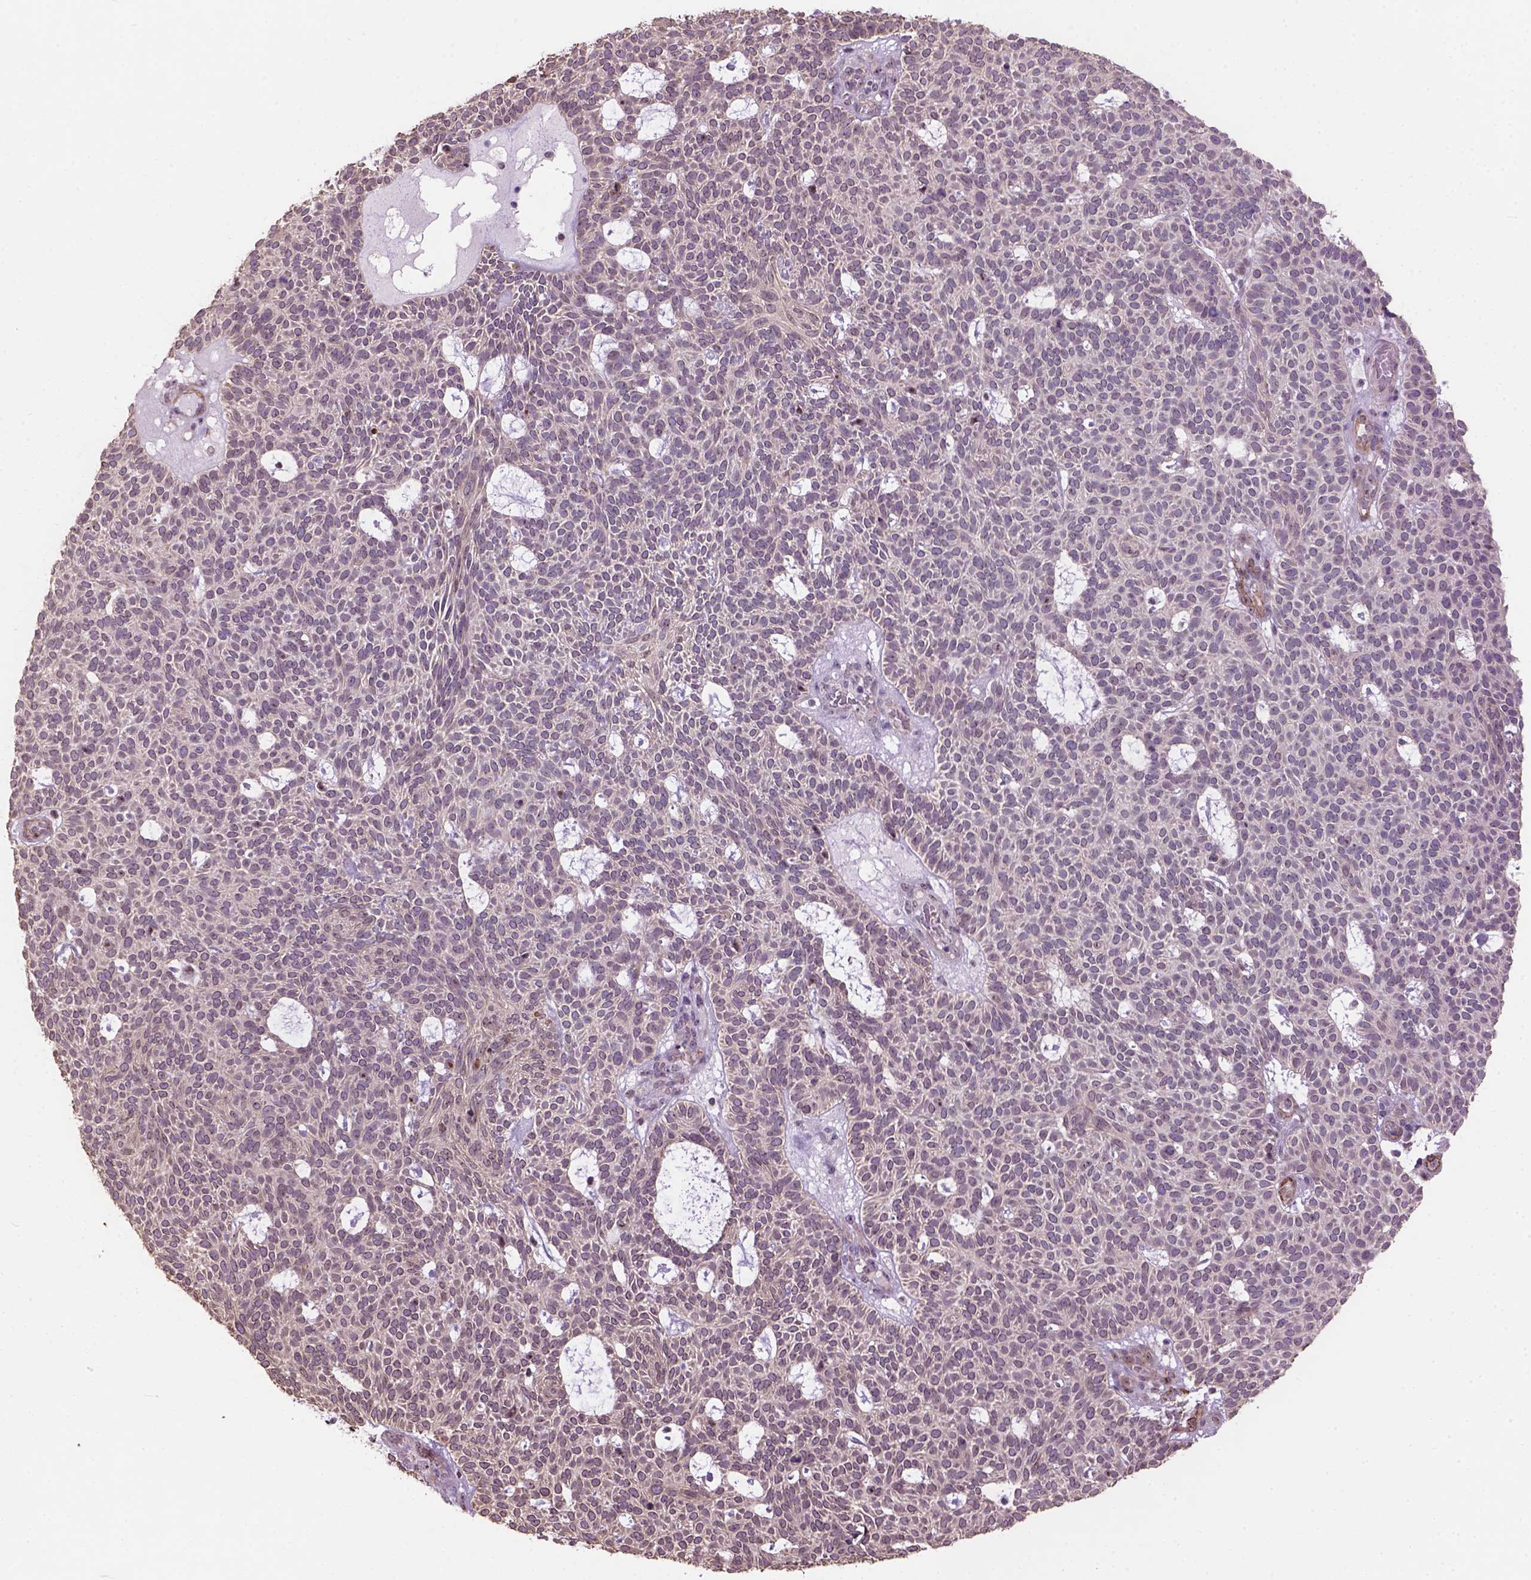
{"staining": {"intensity": "negative", "quantity": "none", "location": "none"}, "tissue": "skin cancer", "cell_type": "Tumor cells", "image_type": "cancer", "snomed": [{"axis": "morphology", "description": "Squamous cell carcinoma, NOS"}, {"axis": "topography", "description": "Skin"}], "caption": "DAB (3,3'-diaminobenzidine) immunohistochemical staining of squamous cell carcinoma (skin) demonstrates no significant positivity in tumor cells.", "gene": "RRS1", "patient": {"sex": "female", "age": 90}}